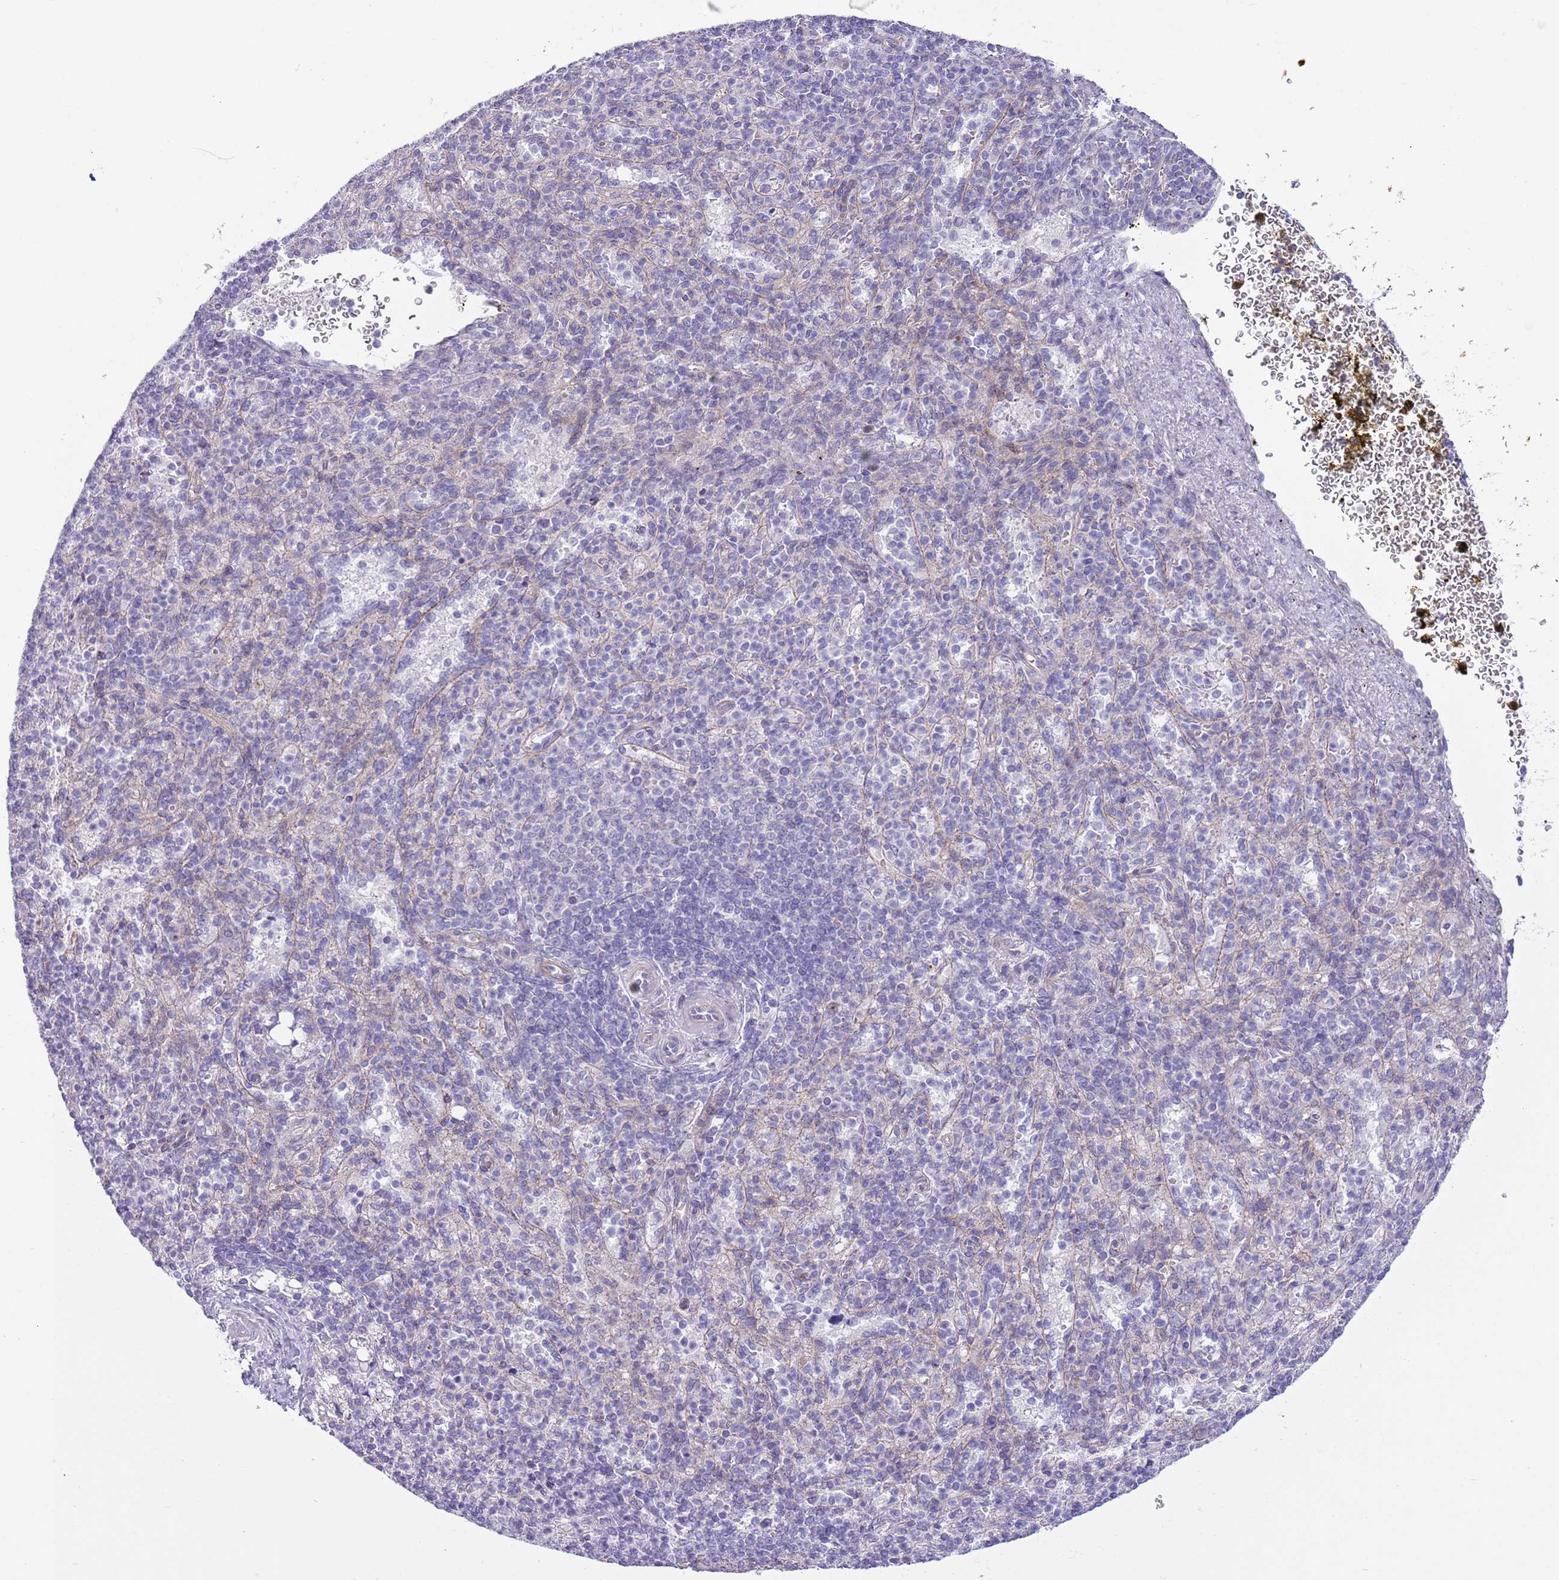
{"staining": {"intensity": "negative", "quantity": "none", "location": "none"}, "tissue": "spleen", "cell_type": "Cells in red pulp", "image_type": "normal", "snomed": [{"axis": "morphology", "description": "Normal tissue, NOS"}, {"axis": "topography", "description": "Spleen"}], "caption": "This is an immunohistochemistry (IHC) photomicrograph of unremarkable human spleen. There is no expression in cells in red pulp.", "gene": "FBRSL1", "patient": {"sex": "female", "age": 74}}